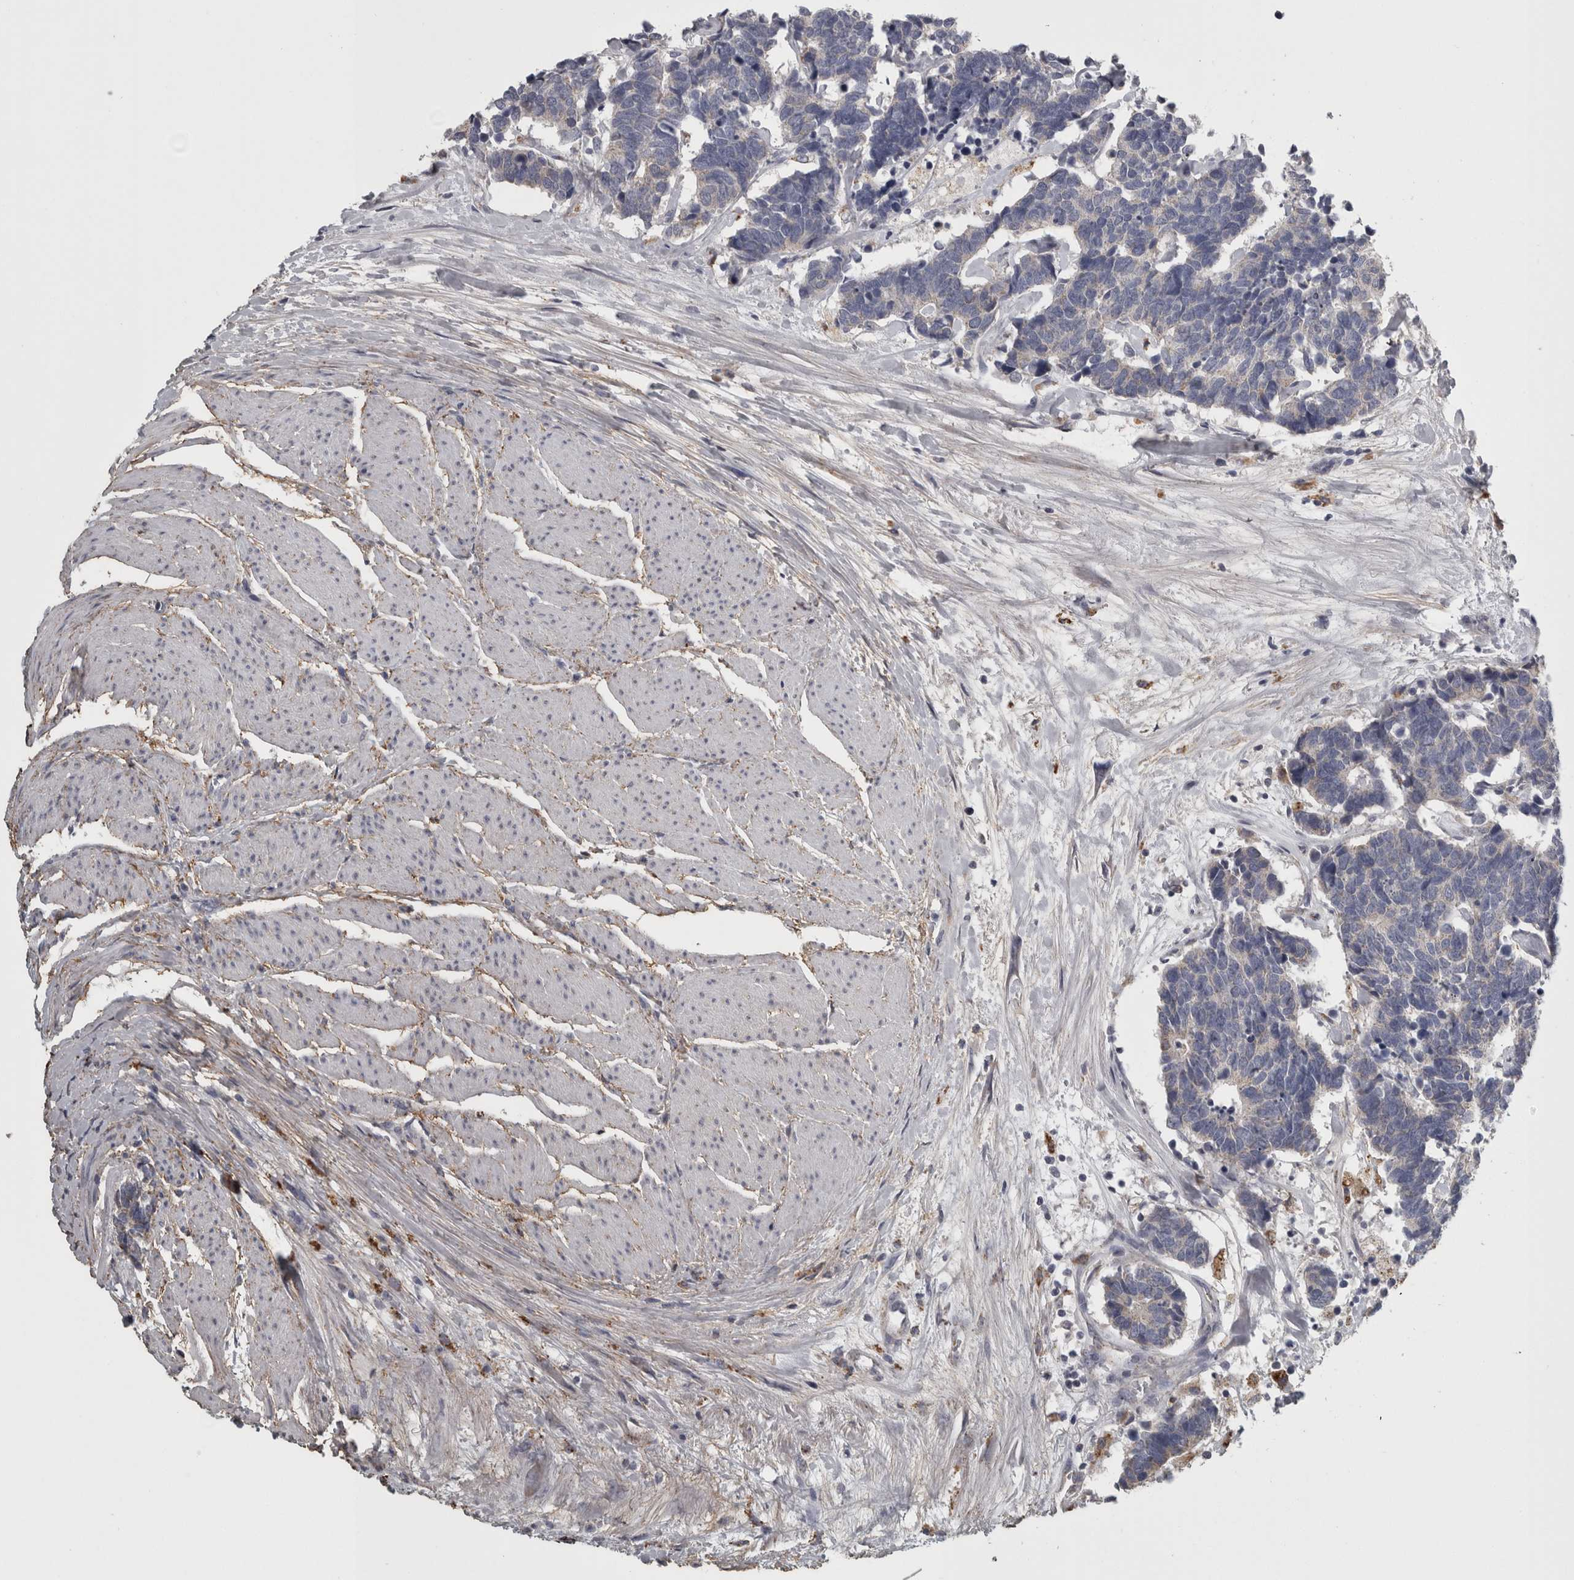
{"staining": {"intensity": "negative", "quantity": "none", "location": "none"}, "tissue": "carcinoid", "cell_type": "Tumor cells", "image_type": "cancer", "snomed": [{"axis": "morphology", "description": "Carcinoma, NOS"}, {"axis": "morphology", "description": "Carcinoid, malignant, NOS"}, {"axis": "topography", "description": "Urinary bladder"}], "caption": "This is an IHC micrograph of human carcinoid. There is no expression in tumor cells.", "gene": "FRK", "patient": {"sex": "male", "age": 57}}